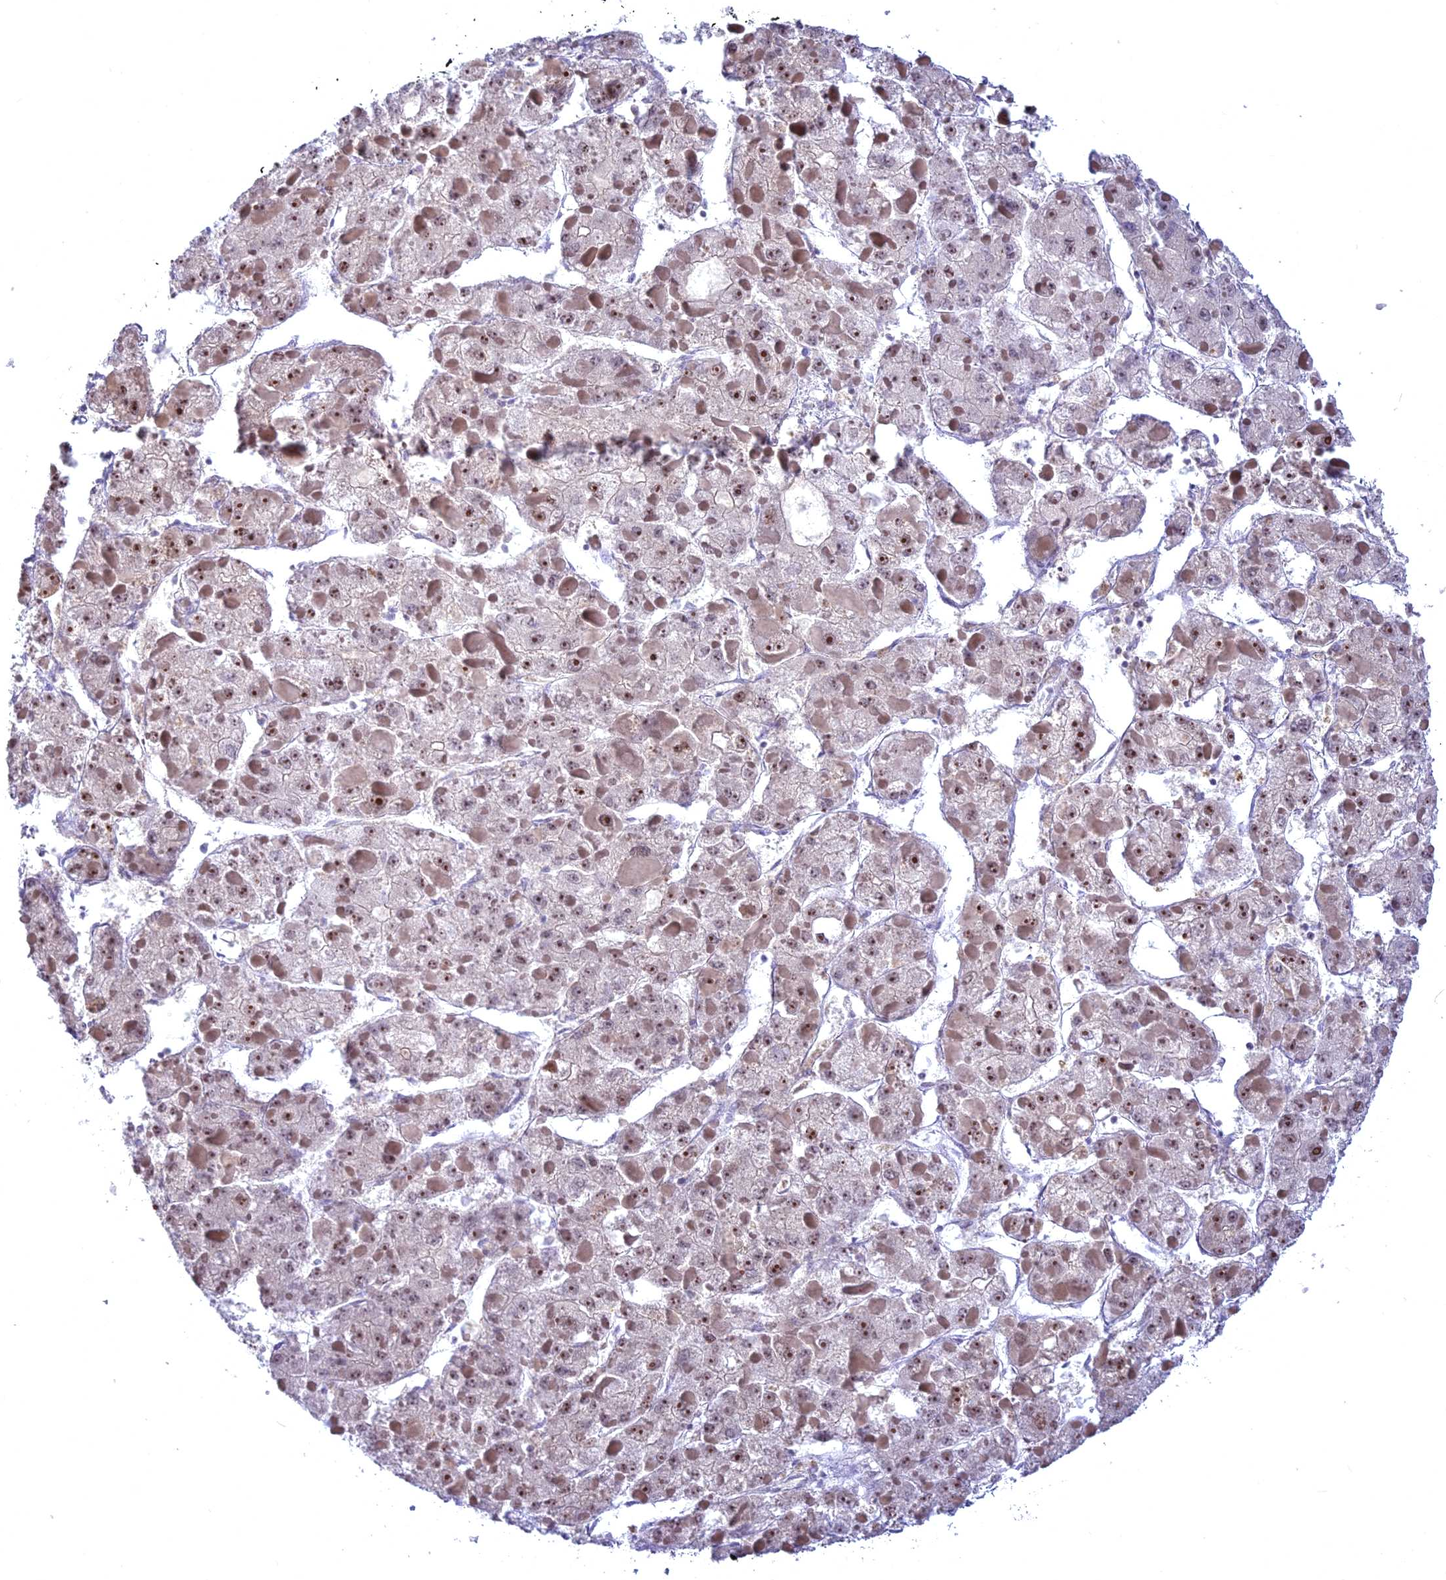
{"staining": {"intensity": "moderate", "quantity": "25%-75%", "location": "nuclear"}, "tissue": "liver cancer", "cell_type": "Tumor cells", "image_type": "cancer", "snomed": [{"axis": "morphology", "description": "Carcinoma, Hepatocellular, NOS"}, {"axis": "topography", "description": "Liver"}], "caption": "Protein expression analysis of liver cancer demonstrates moderate nuclear positivity in approximately 25%-75% of tumor cells. (DAB (3,3'-diaminobenzidine) IHC, brown staining for protein, blue staining for nuclei).", "gene": "CENPV", "patient": {"sex": "female", "age": 73}}